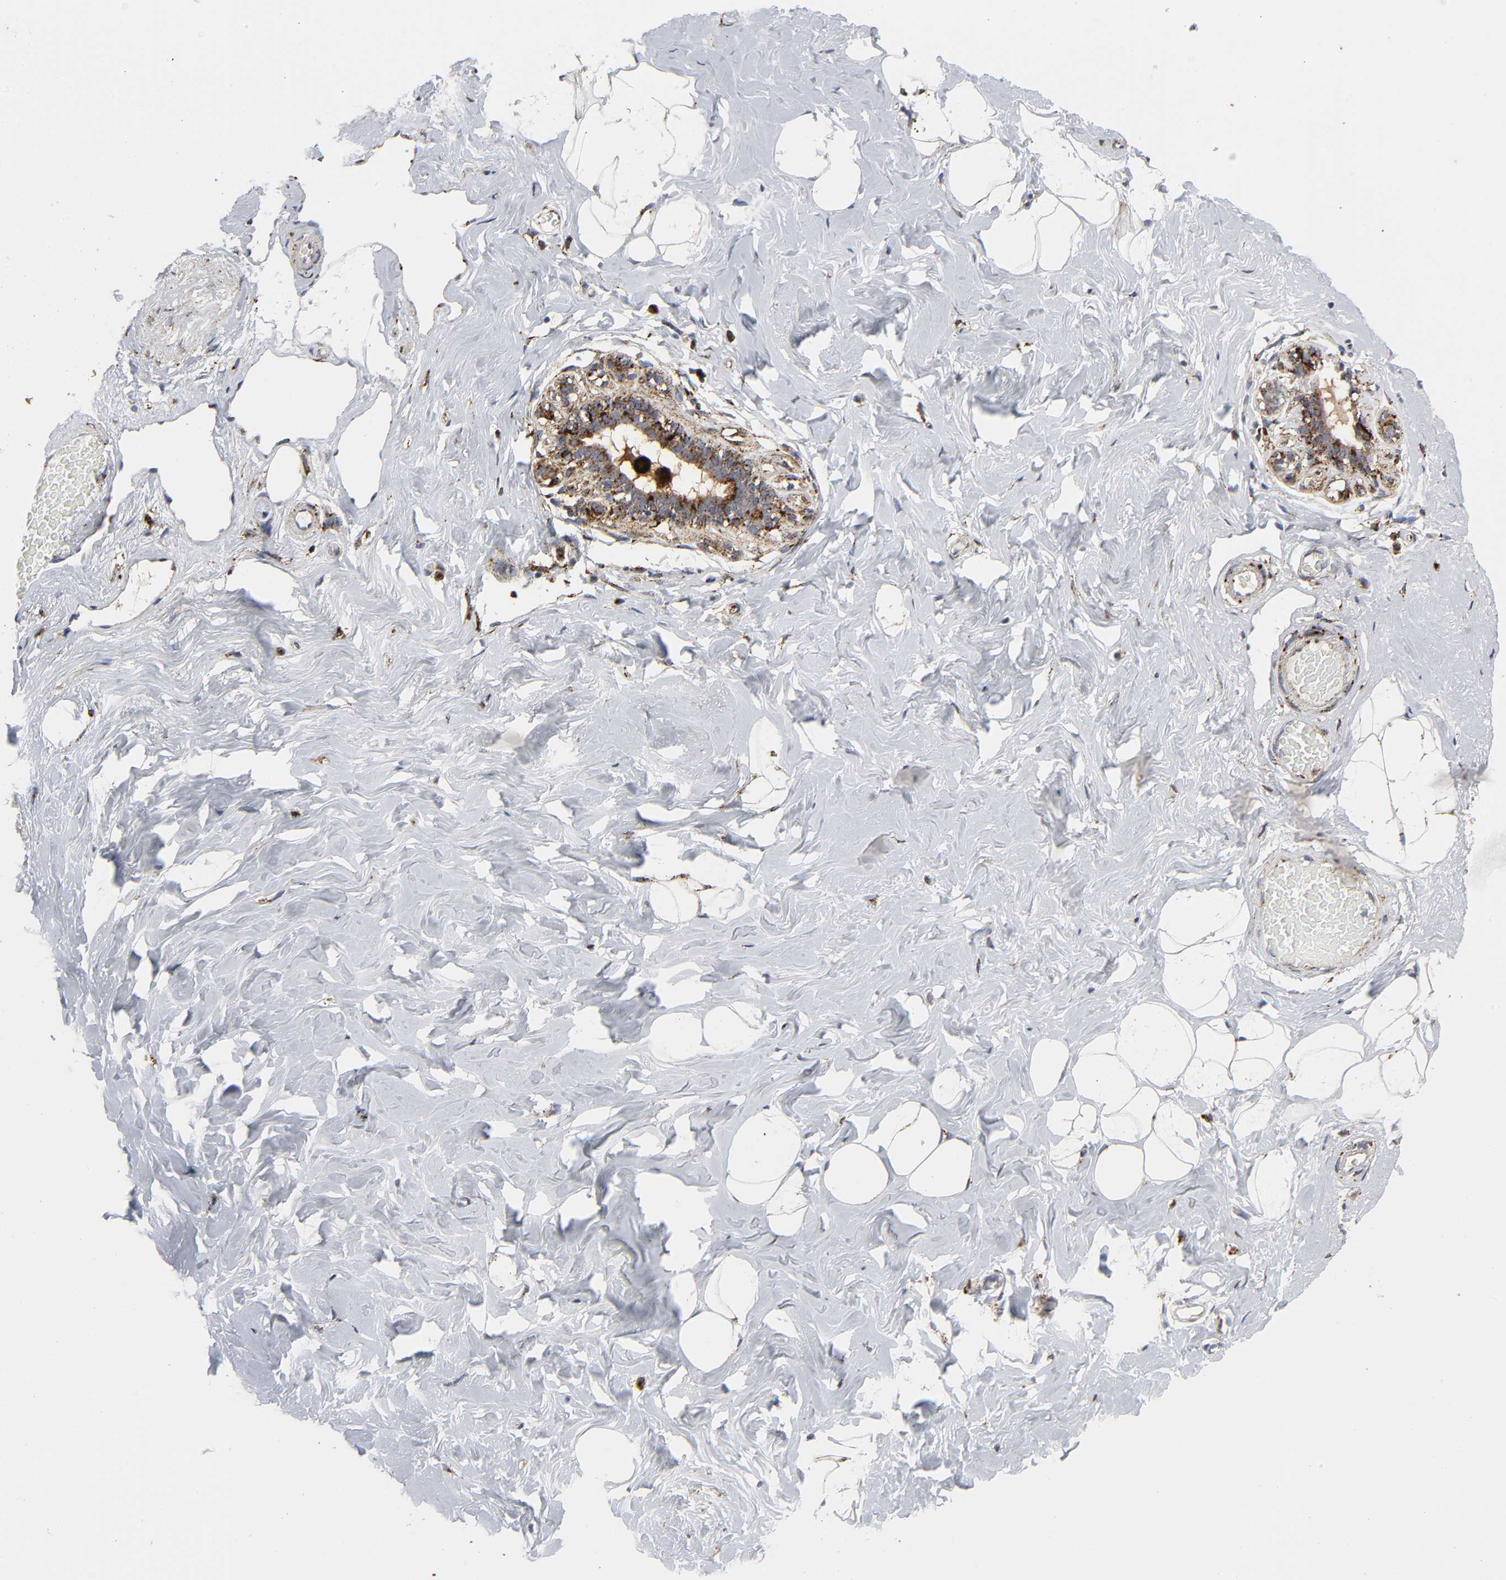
{"staining": {"intensity": "weak", "quantity": "25%-75%", "location": "cytoplasmic/membranous"}, "tissue": "breast", "cell_type": "Adipocytes", "image_type": "normal", "snomed": [{"axis": "morphology", "description": "Normal tissue, NOS"}, {"axis": "topography", "description": "Breast"}, {"axis": "topography", "description": "Soft tissue"}], "caption": "The histopathology image displays staining of benign breast, revealing weak cytoplasmic/membranous protein expression (brown color) within adipocytes. (DAB = brown stain, brightfield microscopy at high magnification).", "gene": "PSAP", "patient": {"sex": "female", "age": 75}}